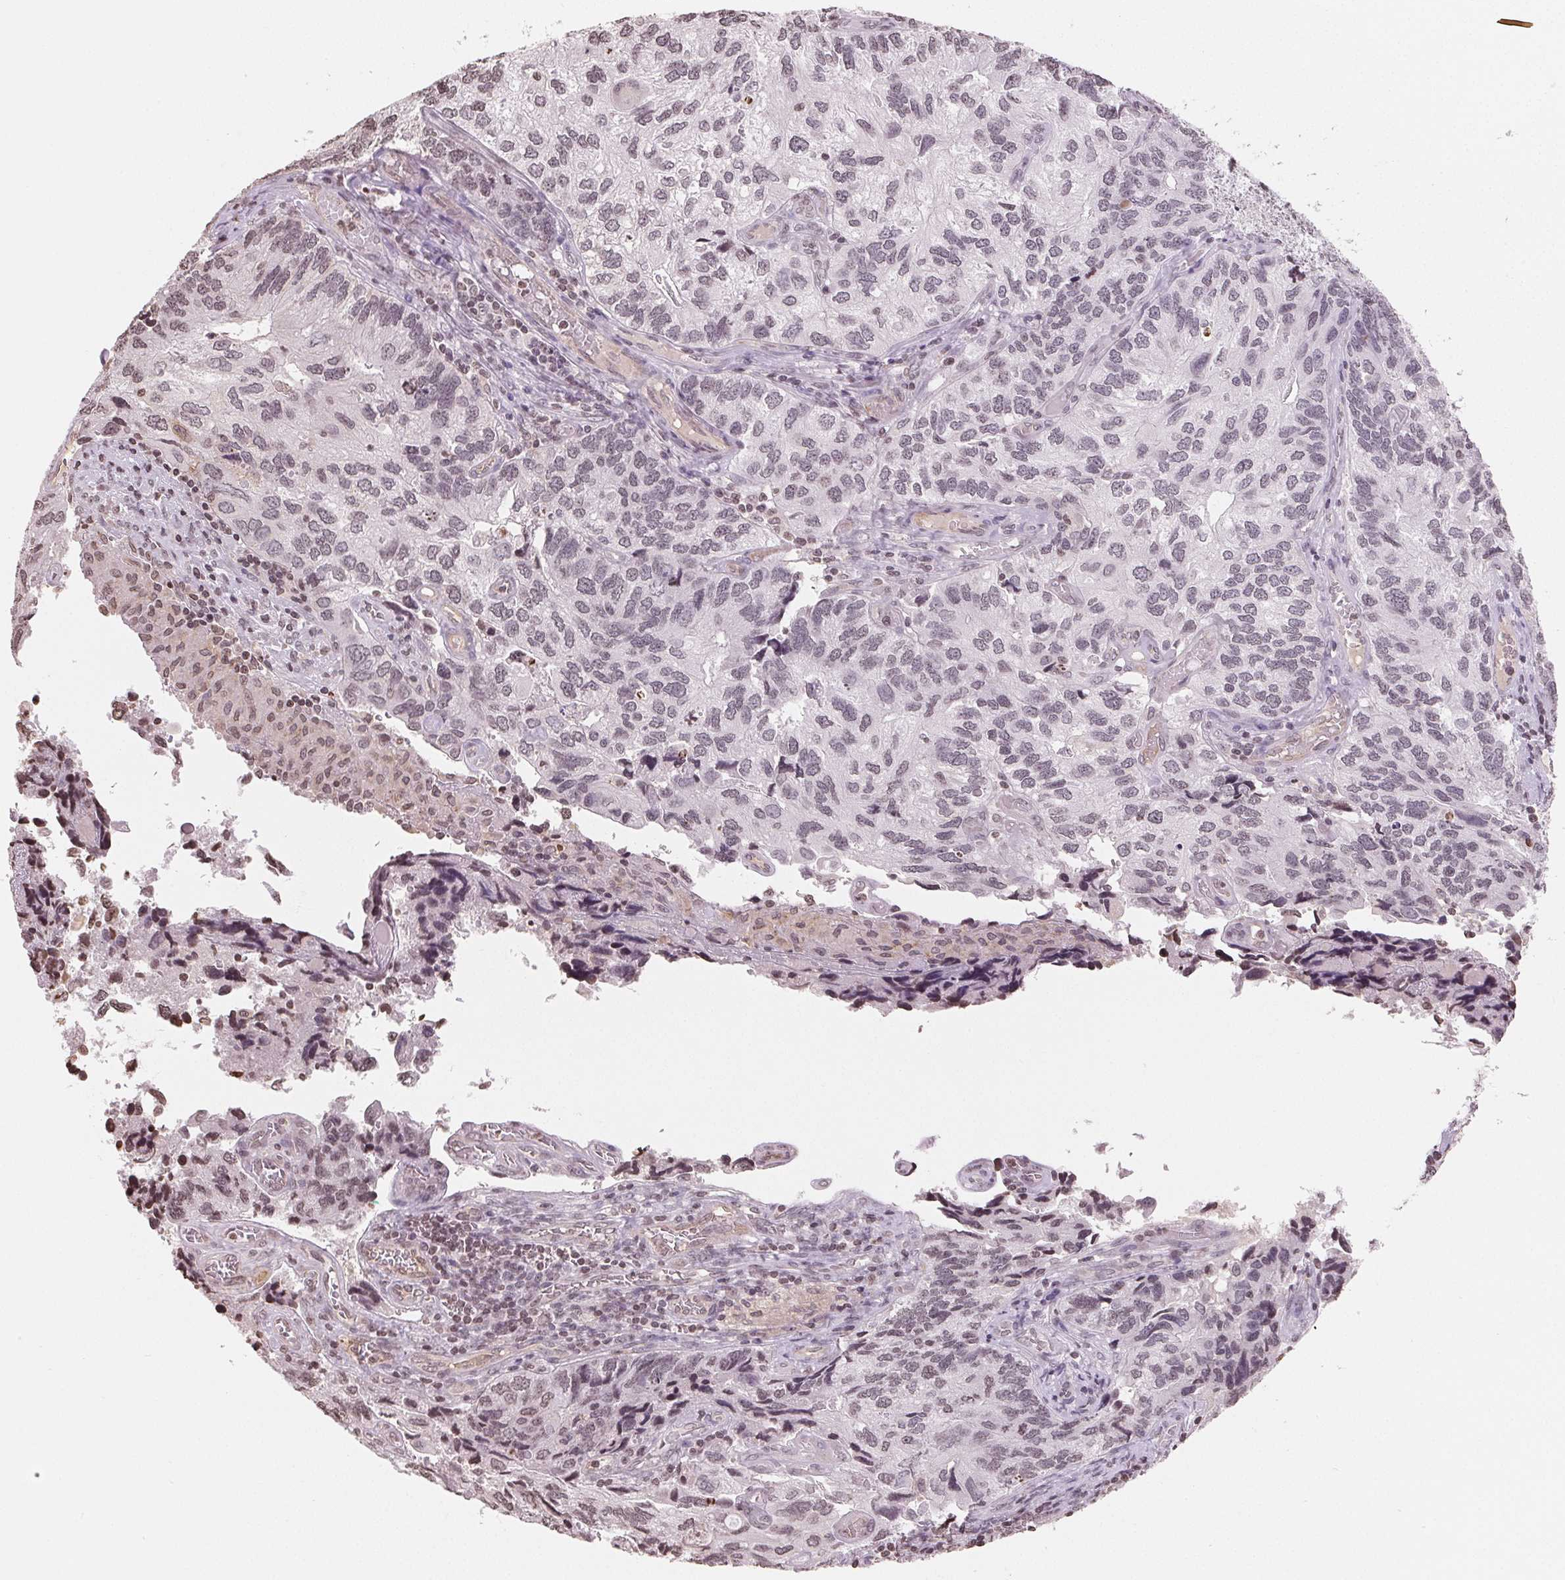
{"staining": {"intensity": "weak", "quantity": "<25%", "location": "nuclear"}, "tissue": "endometrial cancer", "cell_type": "Tumor cells", "image_type": "cancer", "snomed": [{"axis": "morphology", "description": "Carcinoma, NOS"}, {"axis": "topography", "description": "Uterus"}], "caption": "Endometrial cancer (carcinoma) stained for a protein using immunohistochemistry (IHC) displays no positivity tumor cells.", "gene": "TBP", "patient": {"sex": "female", "age": 76}}